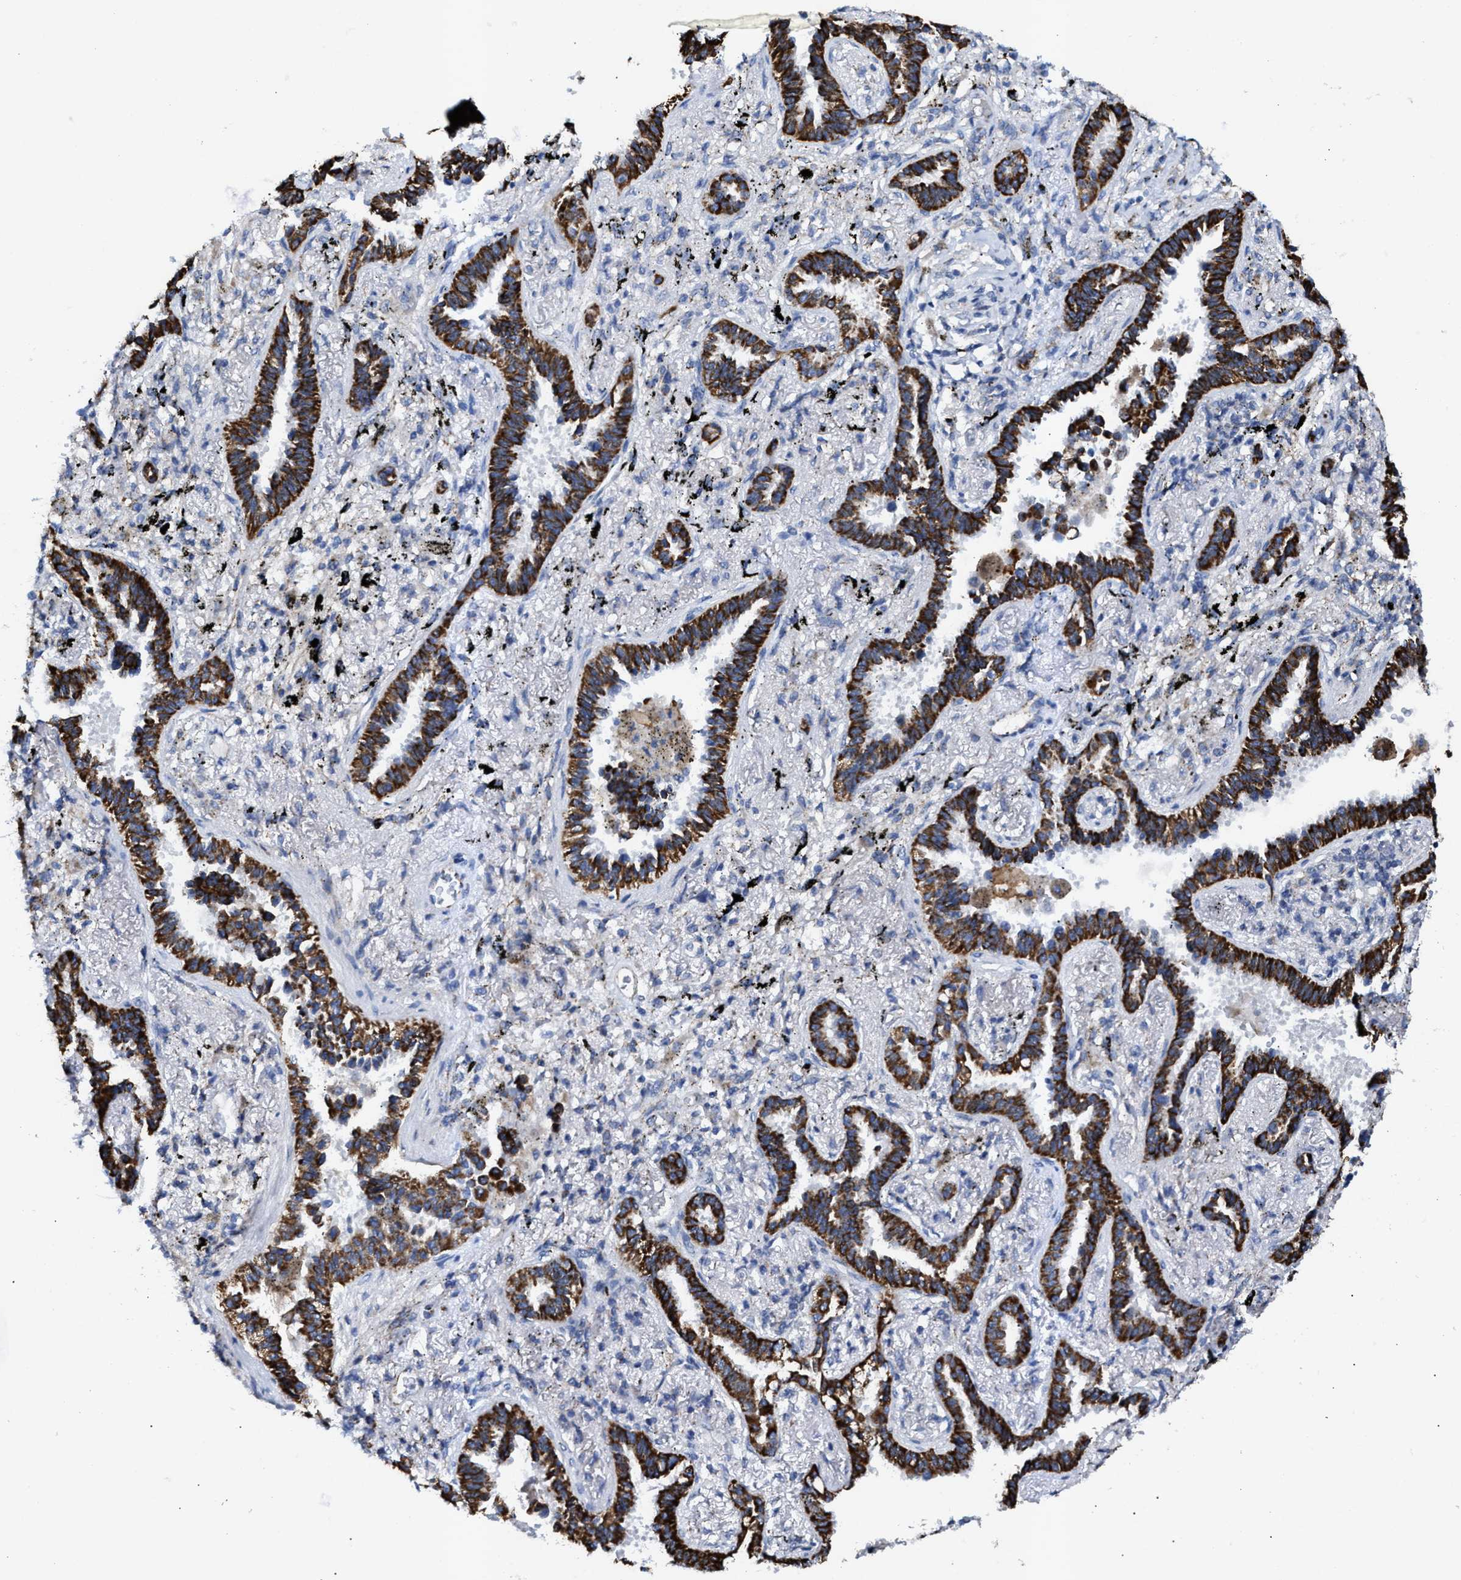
{"staining": {"intensity": "strong", "quantity": ">75%", "location": "cytoplasmic/membranous"}, "tissue": "lung cancer", "cell_type": "Tumor cells", "image_type": "cancer", "snomed": [{"axis": "morphology", "description": "Adenocarcinoma, NOS"}, {"axis": "topography", "description": "Lung"}], "caption": "This is an image of immunohistochemistry (IHC) staining of lung cancer, which shows strong staining in the cytoplasmic/membranous of tumor cells.", "gene": "JAG1", "patient": {"sex": "male", "age": 59}}